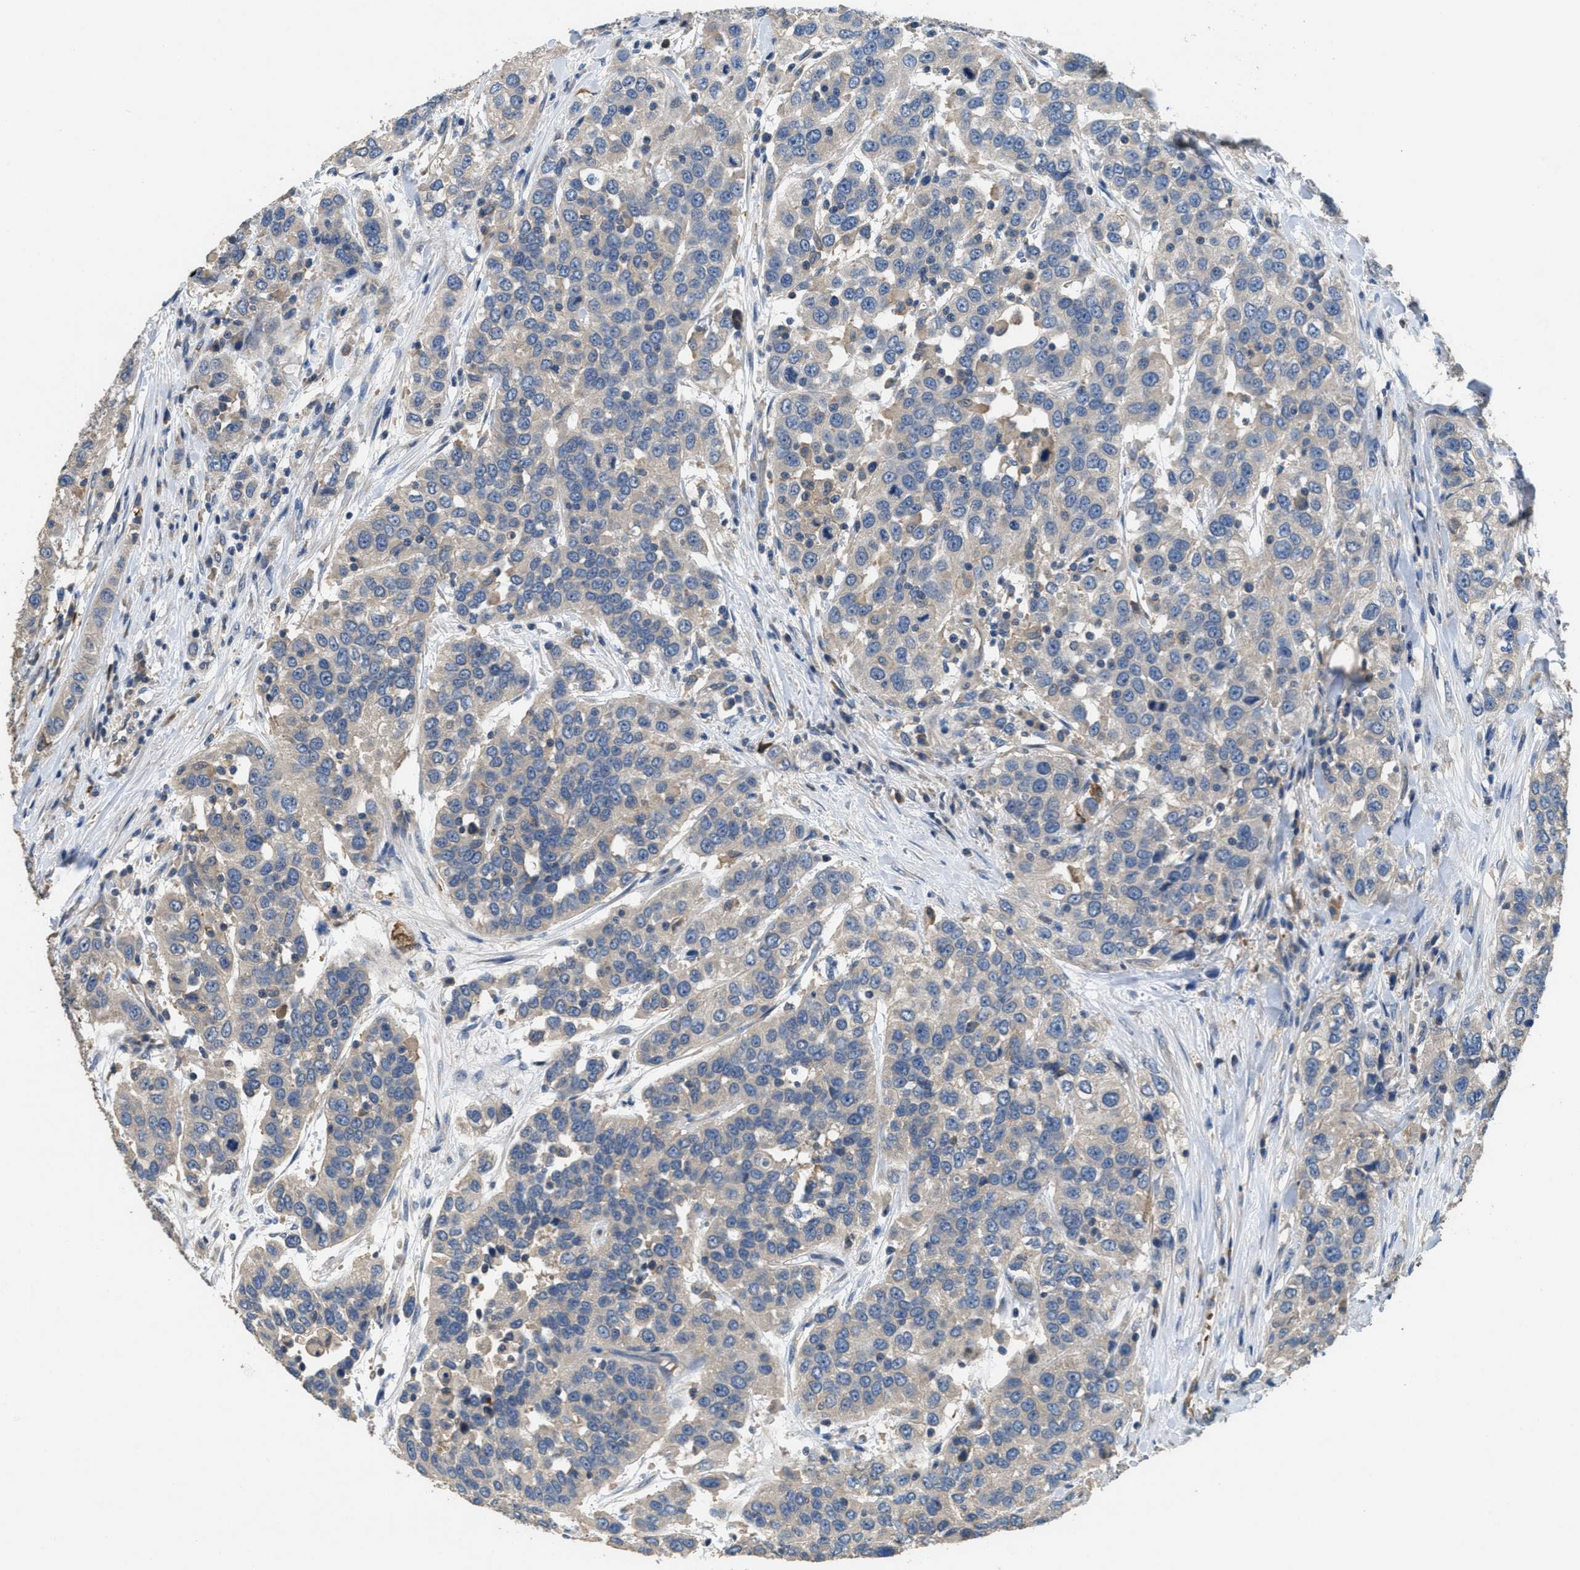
{"staining": {"intensity": "weak", "quantity": "<25%", "location": "cytoplasmic/membranous"}, "tissue": "urothelial cancer", "cell_type": "Tumor cells", "image_type": "cancer", "snomed": [{"axis": "morphology", "description": "Urothelial carcinoma, High grade"}, {"axis": "topography", "description": "Urinary bladder"}], "caption": "This is a micrograph of immunohistochemistry (IHC) staining of urothelial carcinoma (high-grade), which shows no expression in tumor cells.", "gene": "DGKE", "patient": {"sex": "female", "age": 80}}